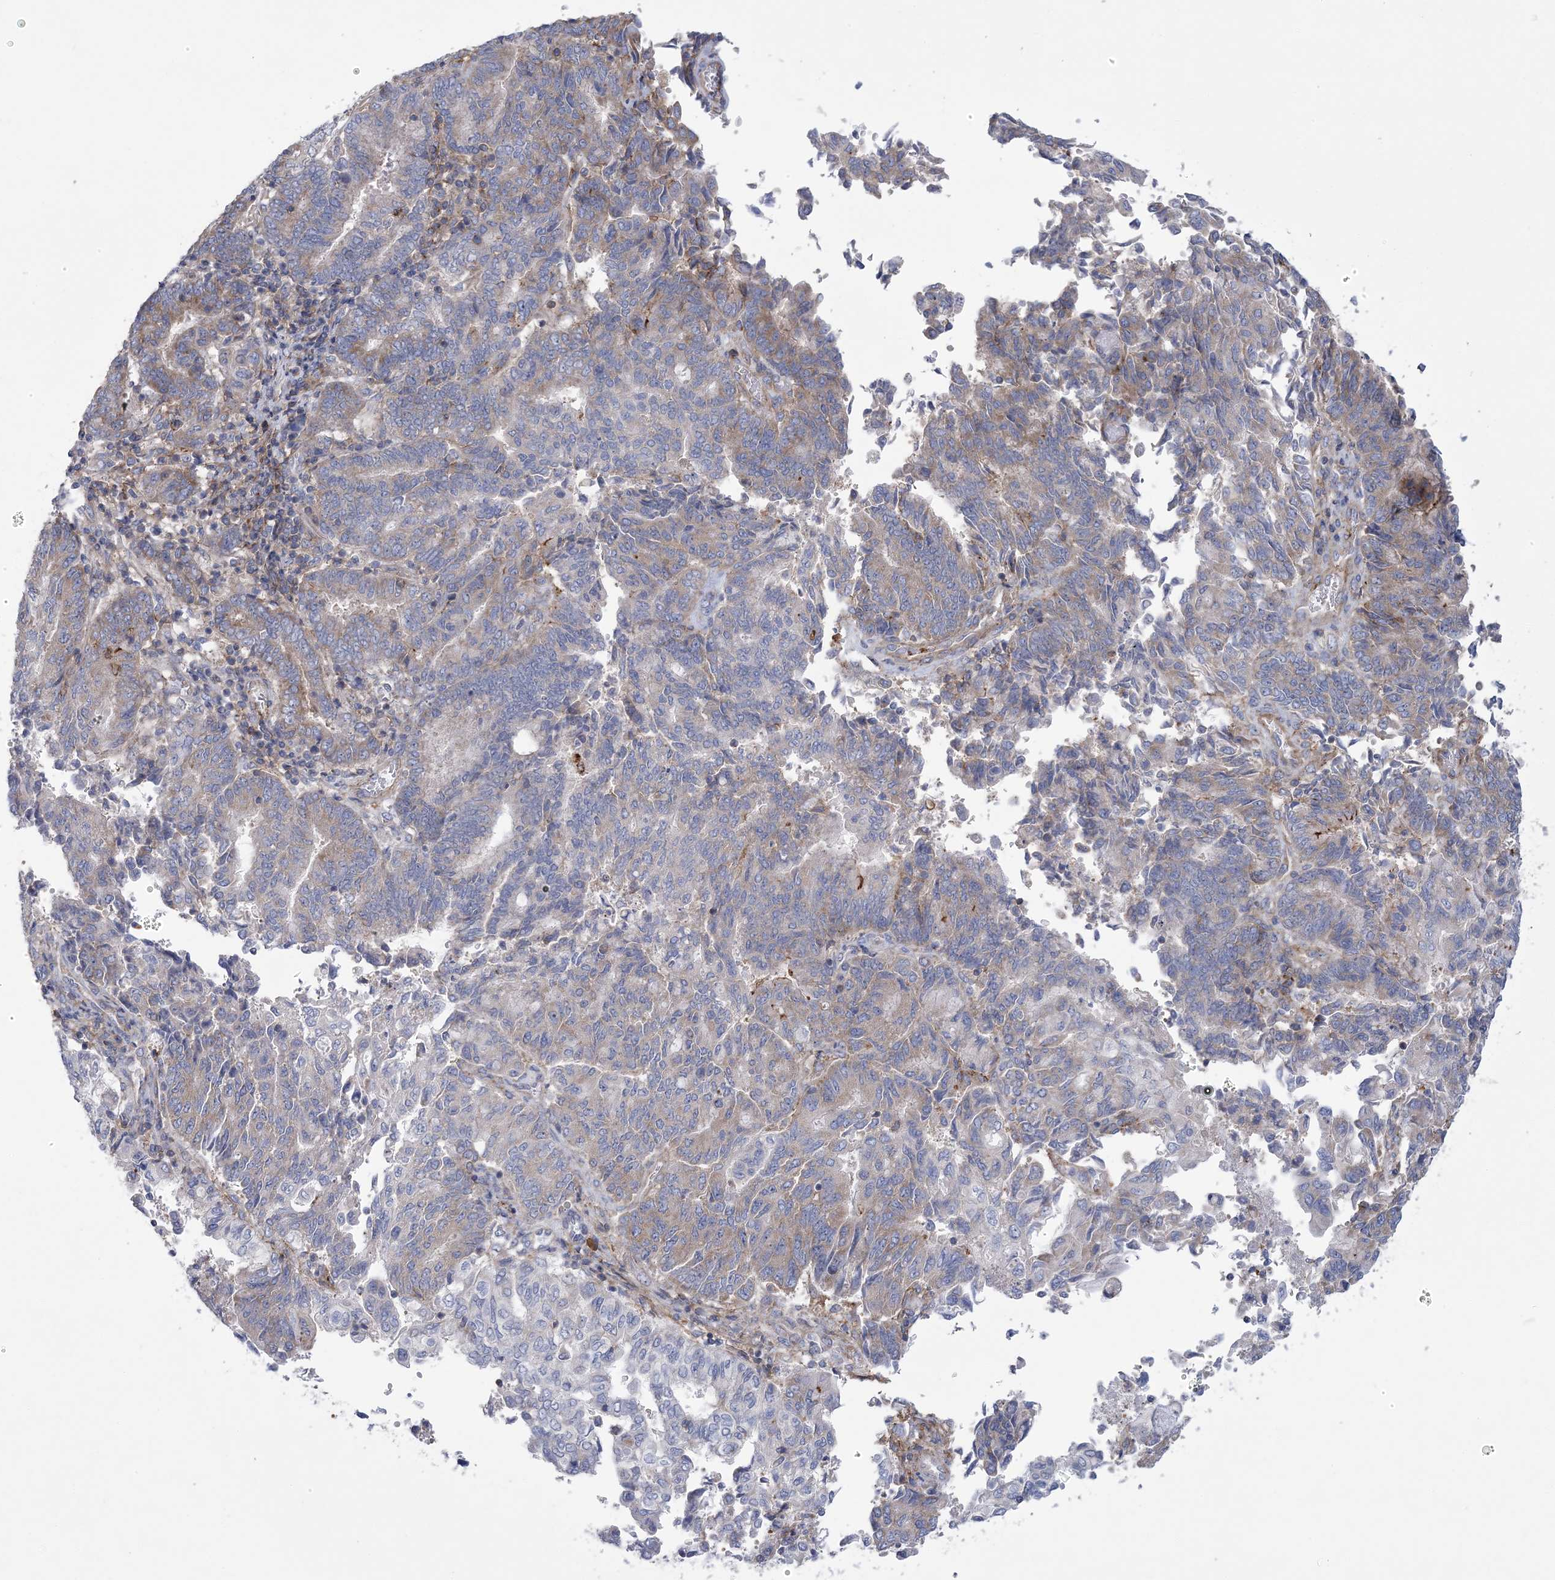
{"staining": {"intensity": "weak", "quantity": "25%-75%", "location": "cytoplasmic/membranous"}, "tissue": "endometrial cancer", "cell_type": "Tumor cells", "image_type": "cancer", "snomed": [{"axis": "morphology", "description": "Adenocarcinoma, NOS"}, {"axis": "topography", "description": "Endometrium"}], "caption": "Approximately 25%-75% of tumor cells in human endometrial cancer (adenocarcinoma) reveal weak cytoplasmic/membranous protein expression as visualized by brown immunohistochemical staining.", "gene": "ARSJ", "patient": {"sex": "female", "age": 80}}